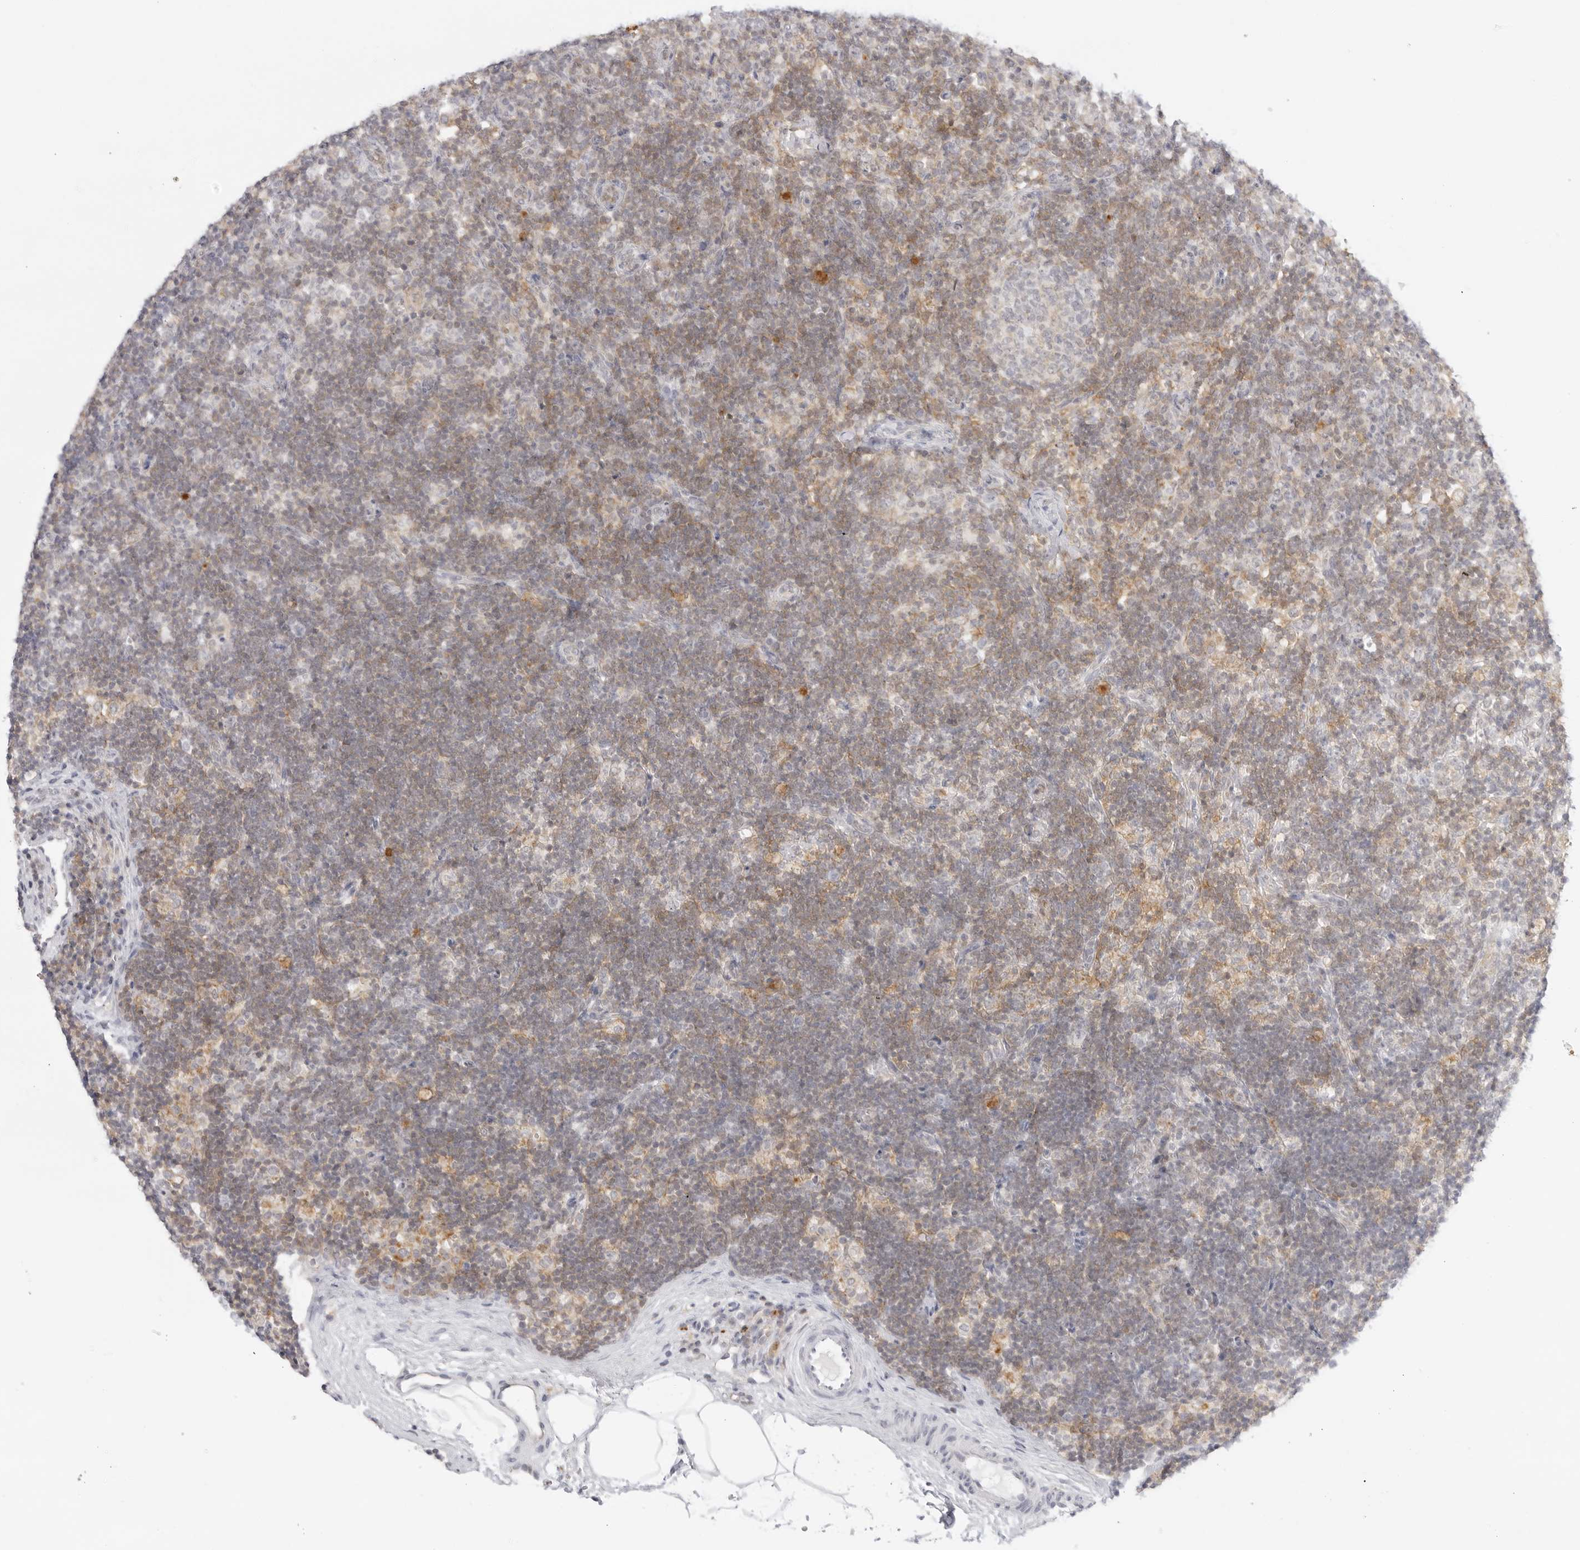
{"staining": {"intensity": "negative", "quantity": "none", "location": "none"}, "tissue": "lymph node", "cell_type": "Germinal center cells", "image_type": "normal", "snomed": [{"axis": "morphology", "description": "Normal tissue, NOS"}, {"axis": "topography", "description": "Lymph node"}], "caption": "There is no significant staining in germinal center cells of lymph node.", "gene": "TNFRSF14", "patient": {"sex": "female", "age": 22}}